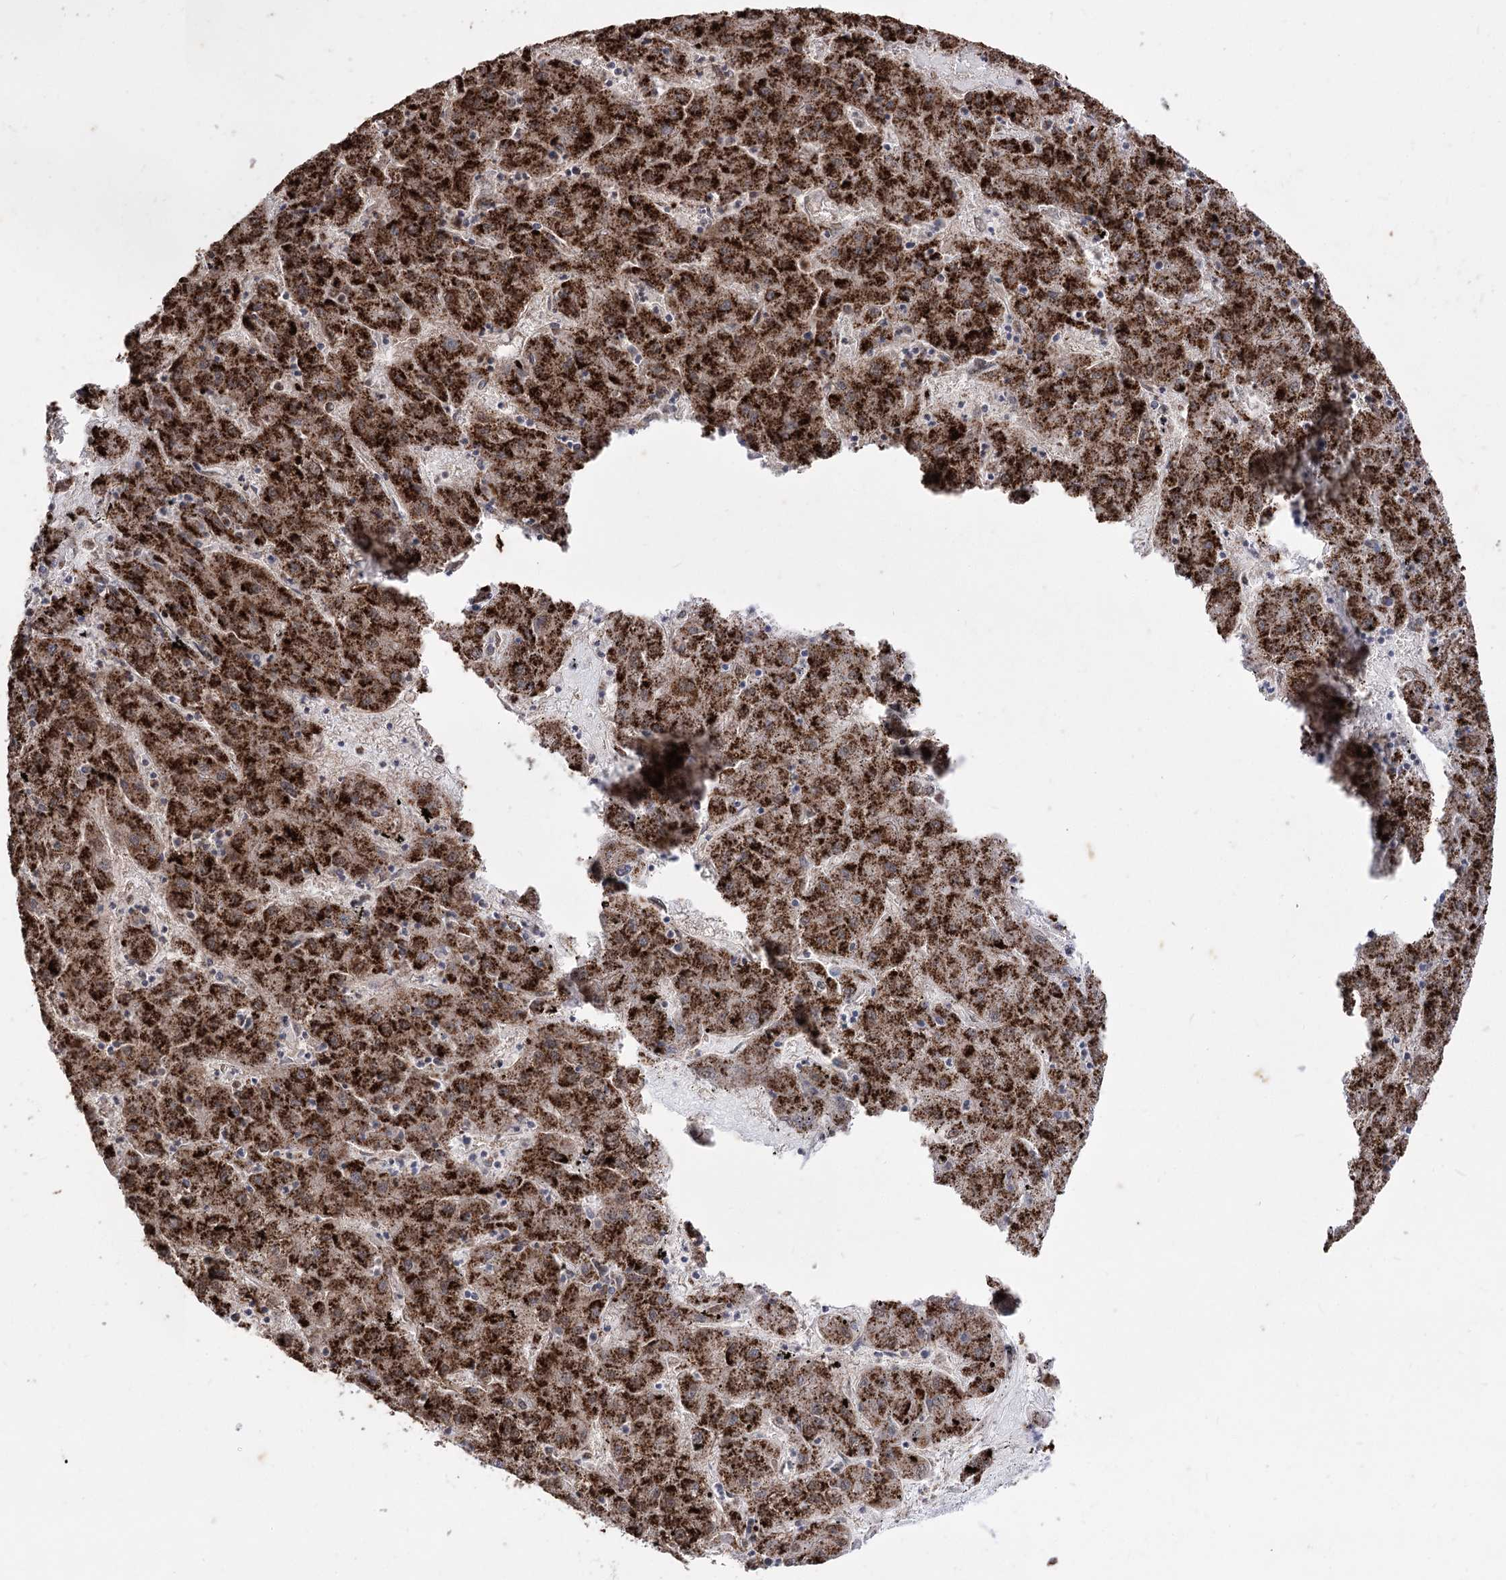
{"staining": {"intensity": "strong", "quantity": ">75%", "location": "cytoplasmic/membranous"}, "tissue": "liver cancer", "cell_type": "Tumor cells", "image_type": "cancer", "snomed": [{"axis": "morphology", "description": "Carcinoma, Hepatocellular, NOS"}, {"axis": "topography", "description": "Liver"}], "caption": "This is a micrograph of immunohistochemistry (IHC) staining of hepatocellular carcinoma (liver), which shows strong expression in the cytoplasmic/membranous of tumor cells.", "gene": "ZSCAN23", "patient": {"sex": "male", "age": 72}}